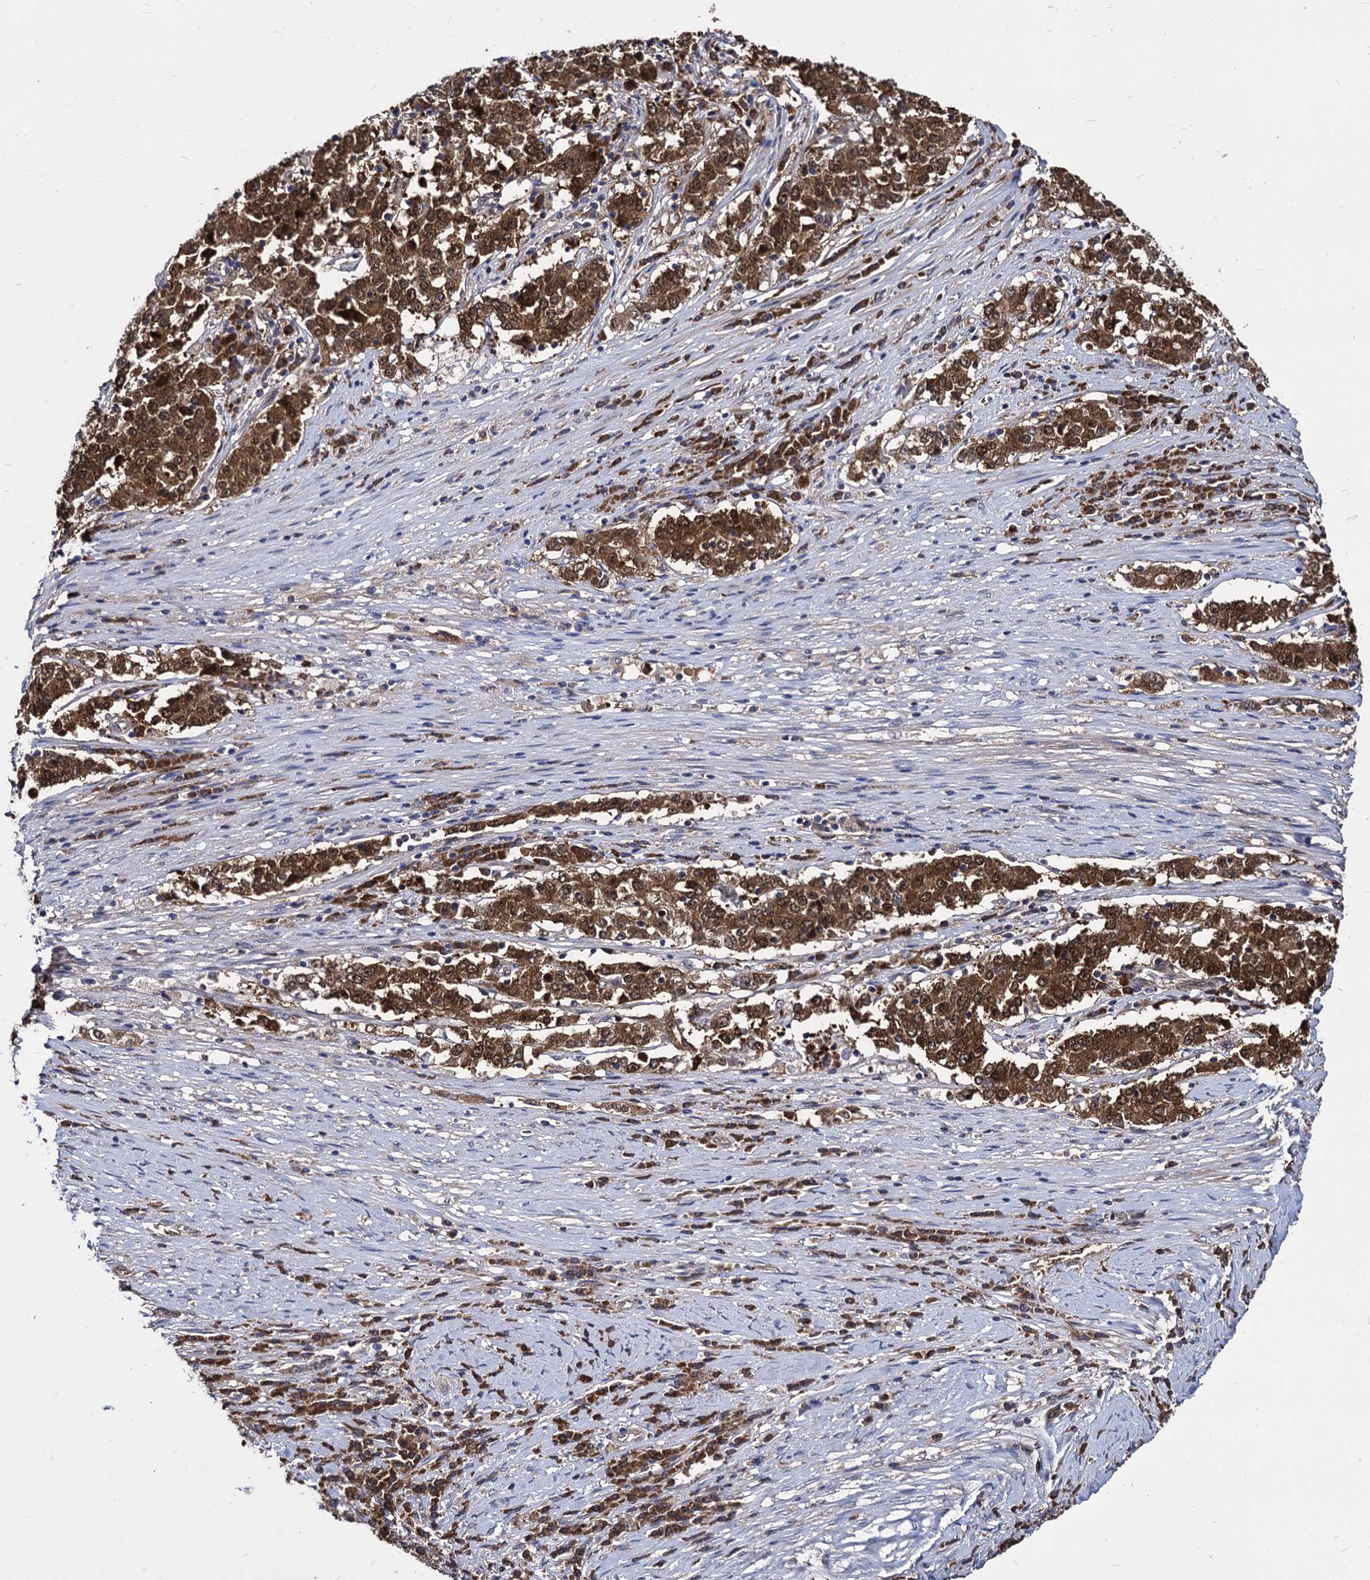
{"staining": {"intensity": "moderate", "quantity": ">75%", "location": "cytoplasmic/membranous,nuclear"}, "tissue": "stomach cancer", "cell_type": "Tumor cells", "image_type": "cancer", "snomed": [{"axis": "morphology", "description": "Adenocarcinoma, NOS"}, {"axis": "topography", "description": "Stomach"}], "caption": "Immunohistochemical staining of human stomach cancer (adenocarcinoma) demonstrates medium levels of moderate cytoplasmic/membranous and nuclear protein positivity in approximately >75% of tumor cells. The staining was performed using DAB, with brown indicating positive protein expression. Nuclei are stained blue with hematoxylin.", "gene": "NME1", "patient": {"sex": "male", "age": 59}}